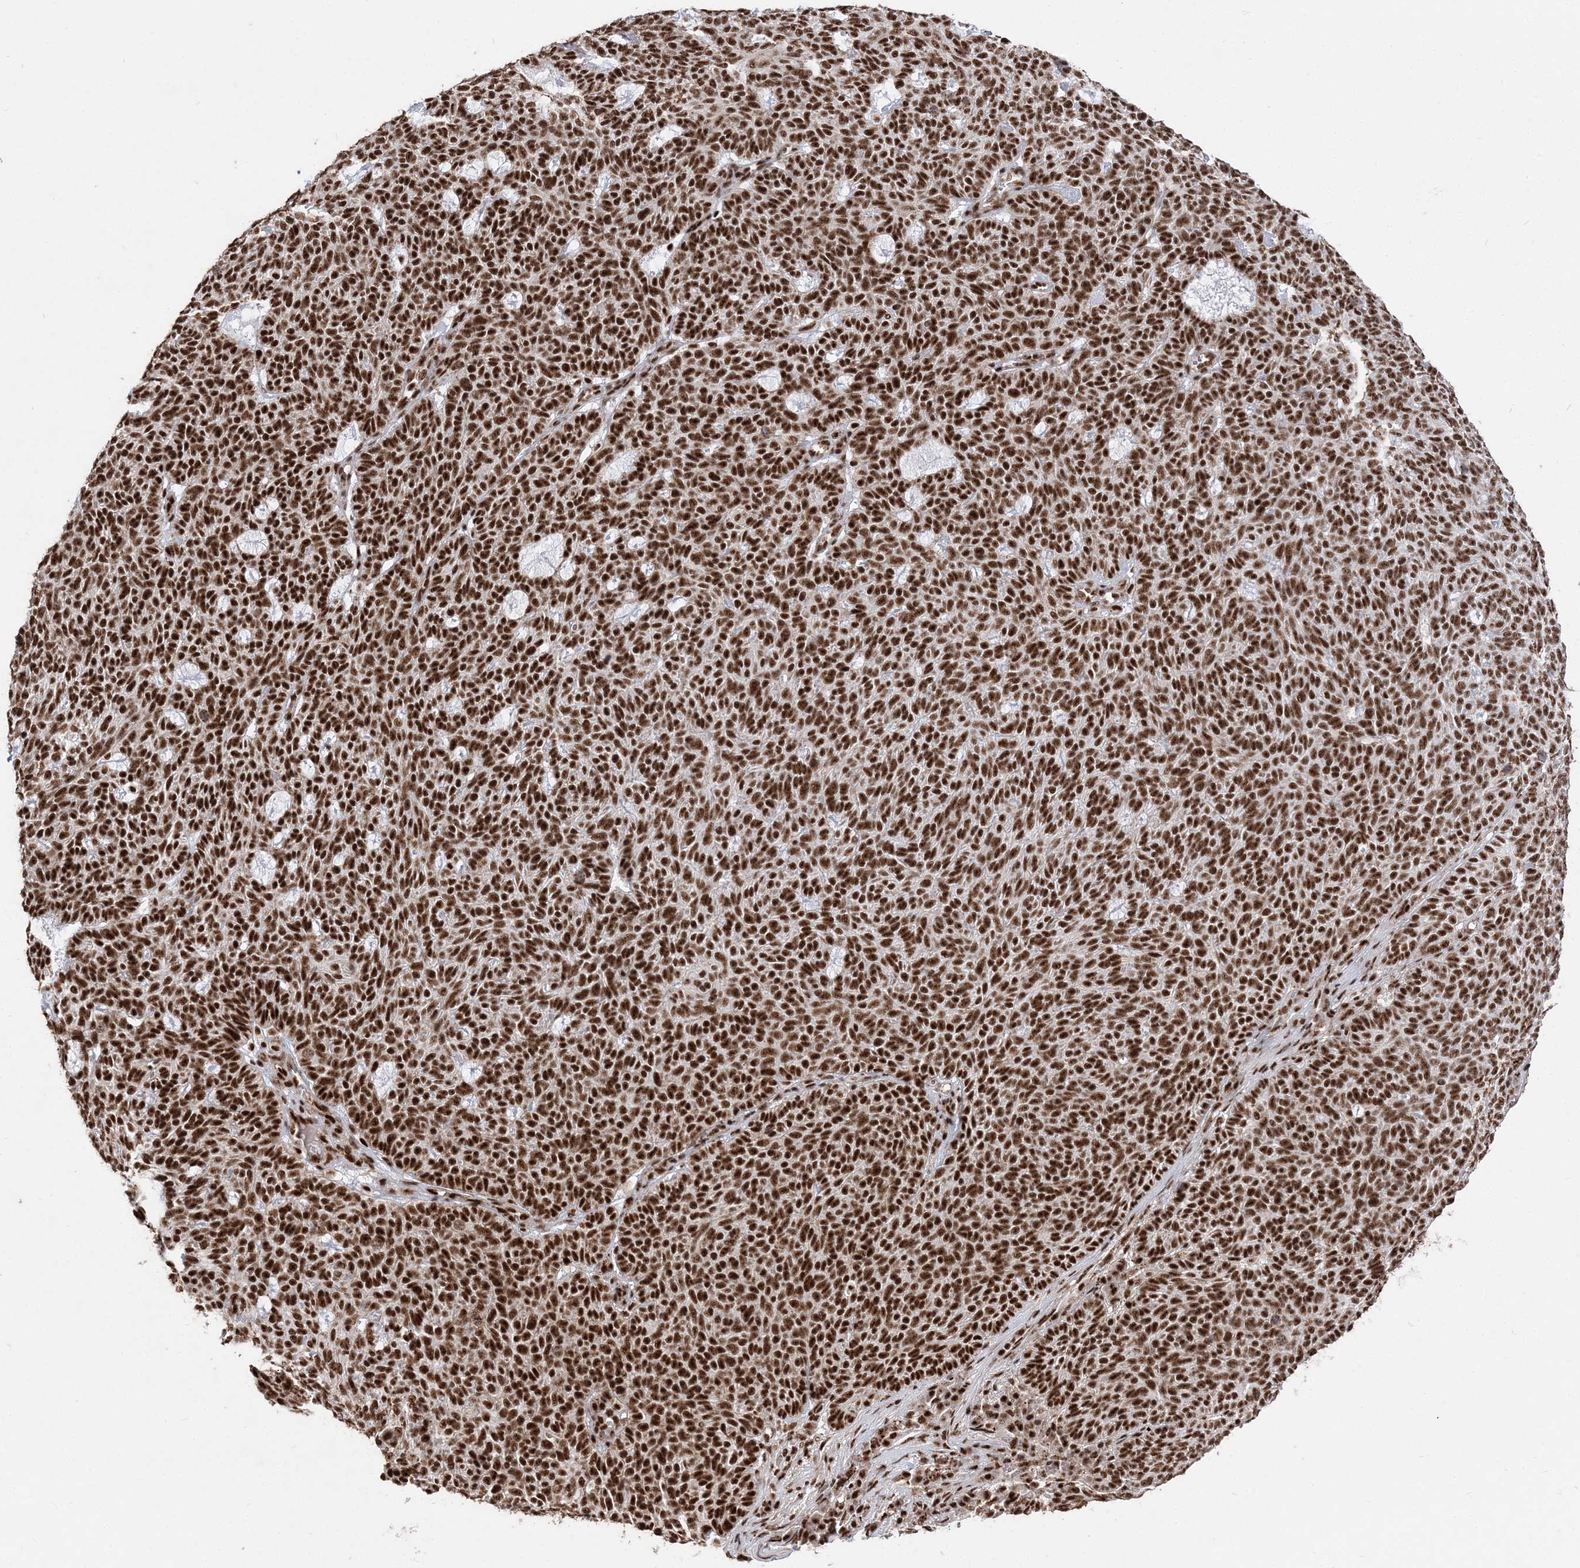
{"staining": {"intensity": "strong", "quantity": ">75%", "location": "nuclear"}, "tissue": "skin cancer", "cell_type": "Tumor cells", "image_type": "cancer", "snomed": [{"axis": "morphology", "description": "Squamous cell carcinoma, NOS"}, {"axis": "topography", "description": "Skin"}], "caption": "A histopathology image of squamous cell carcinoma (skin) stained for a protein reveals strong nuclear brown staining in tumor cells.", "gene": "RBM17", "patient": {"sex": "female", "age": 90}}